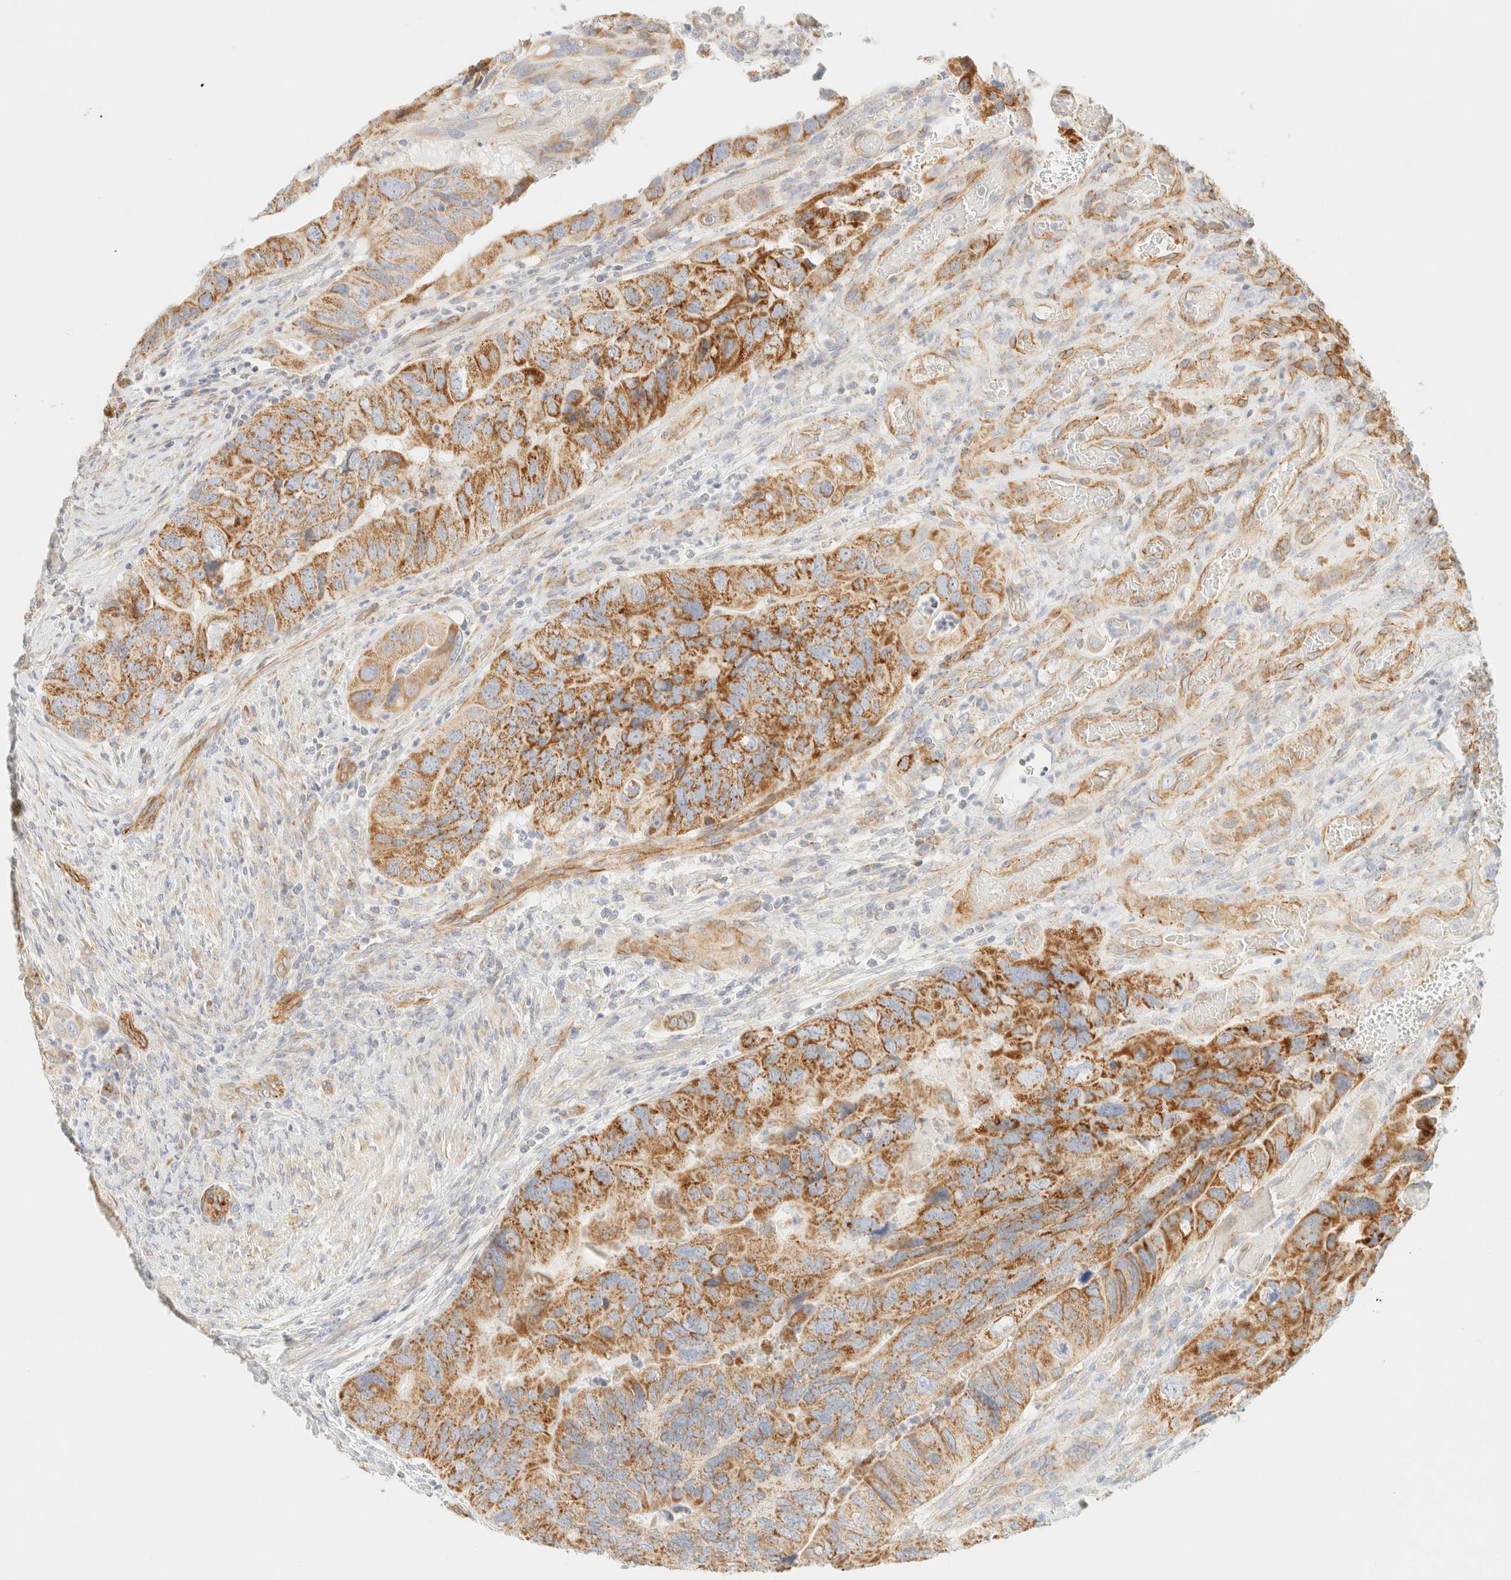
{"staining": {"intensity": "moderate", "quantity": ">75%", "location": "cytoplasmic/membranous"}, "tissue": "colorectal cancer", "cell_type": "Tumor cells", "image_type": "cancer", "snomed": [{"axis": "morphology", "description": "Adenocarcinoma, NOS"}, {"axis": "topography", "description": "Rectum"}], "caption": "Colorectal cancer (adenocarcinoma) stained with immunohistochemistry (IHC) shows moderate cytoplasmic/membranous expression in about >75% of tumor cells.", "gene": "MRM3", "patient": {"sex": "male", "age": 63}}